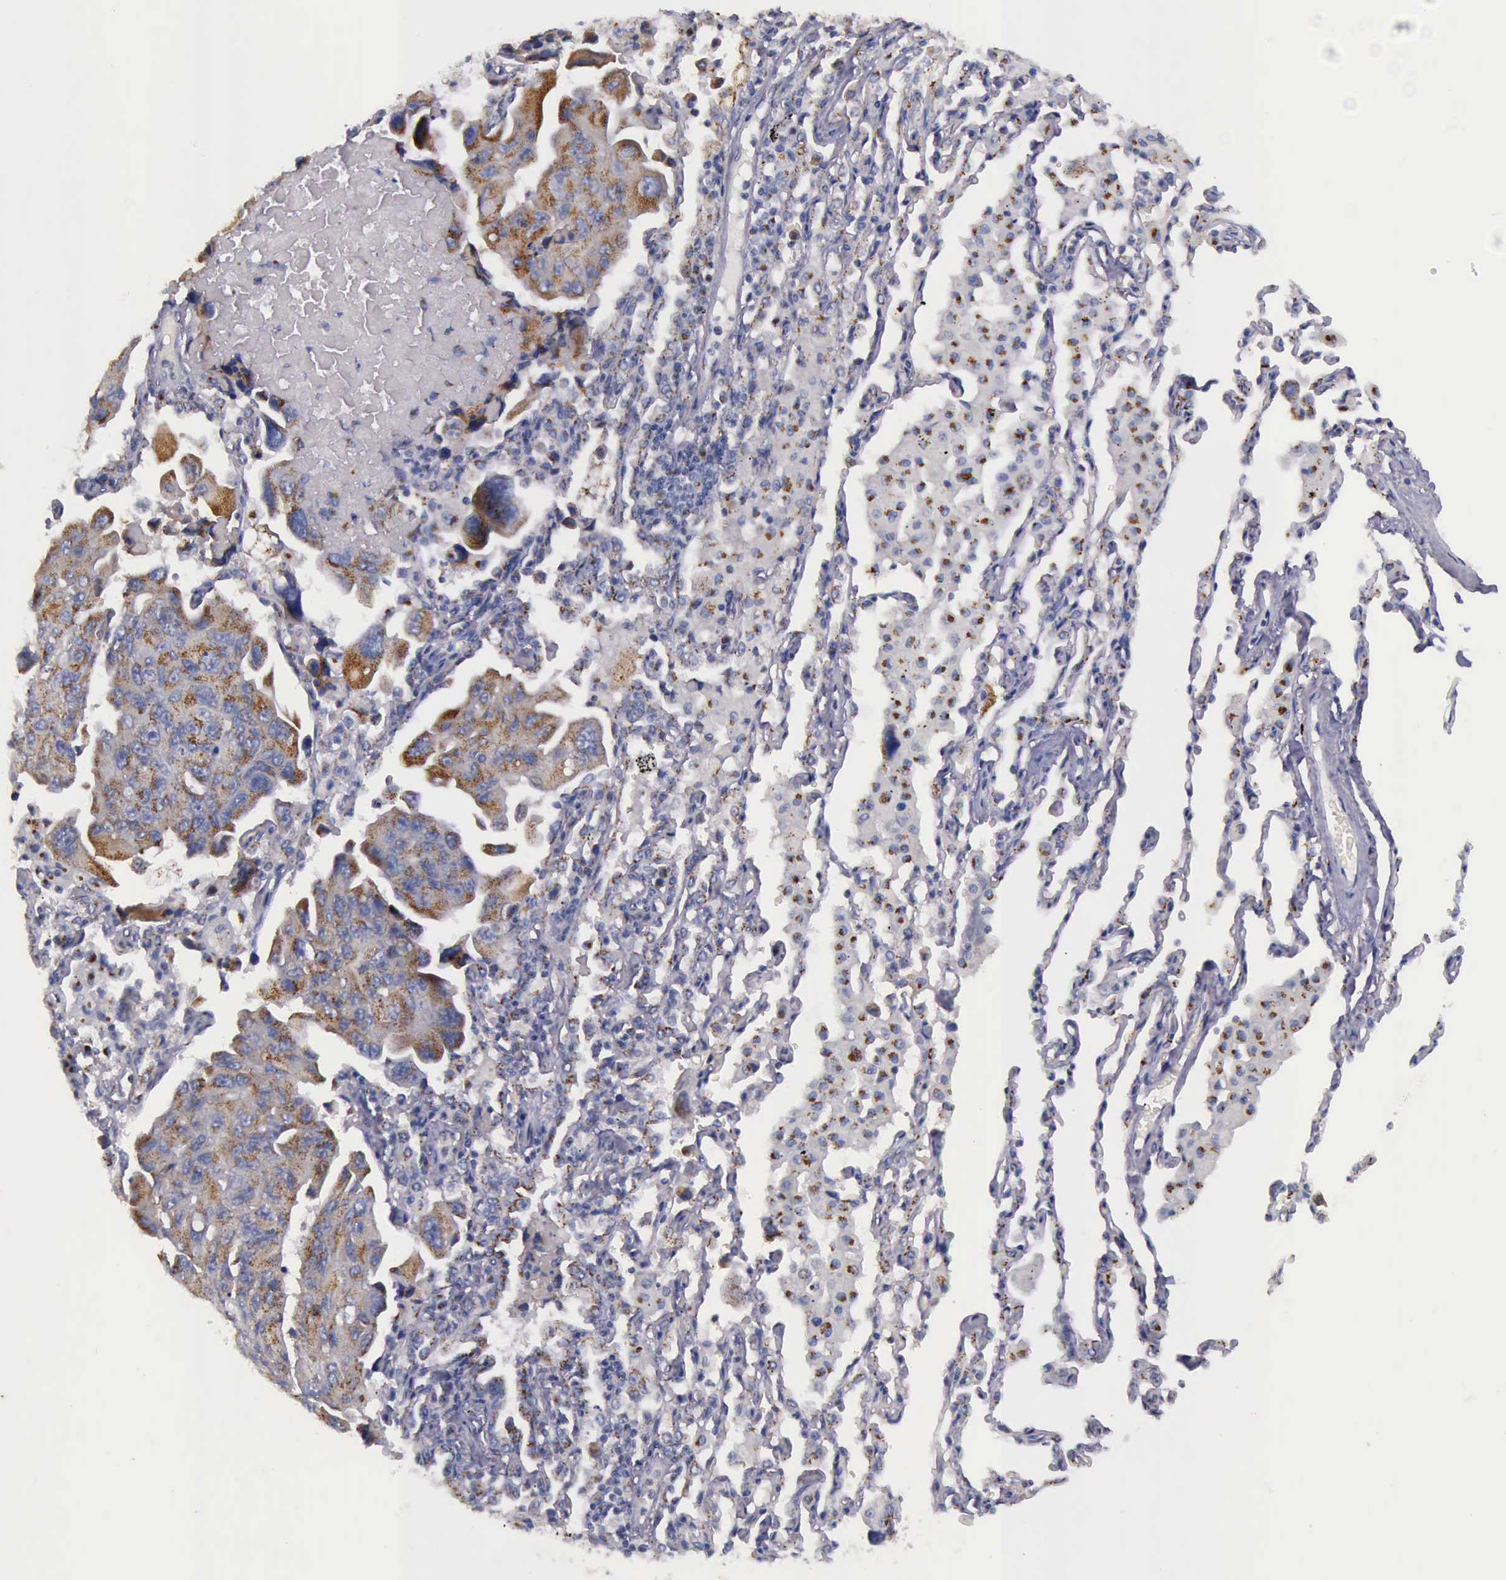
{"staining": {"intensity": "strong", "quantity": ">75%", "location": "cytoplasmic/membranous"}, "tissue": "lung cancer", "cell_type": "Tumor cells", "image_type": "cancer", "snomed": [{"axis": "morphology", "description": "Adenocarcinoma, NOS"}, {"axis": "topography", "description": "Lung"}], "caption": "Lung cancer (adenocarcinoma) tissue demonstrates strong cytoplasmic/membranous staining in approximately >75% of tumor cells, visualized by immunohistochemistry.", "gene": "GOLGA5", "patient": {"sex": "male", "age": 64}}